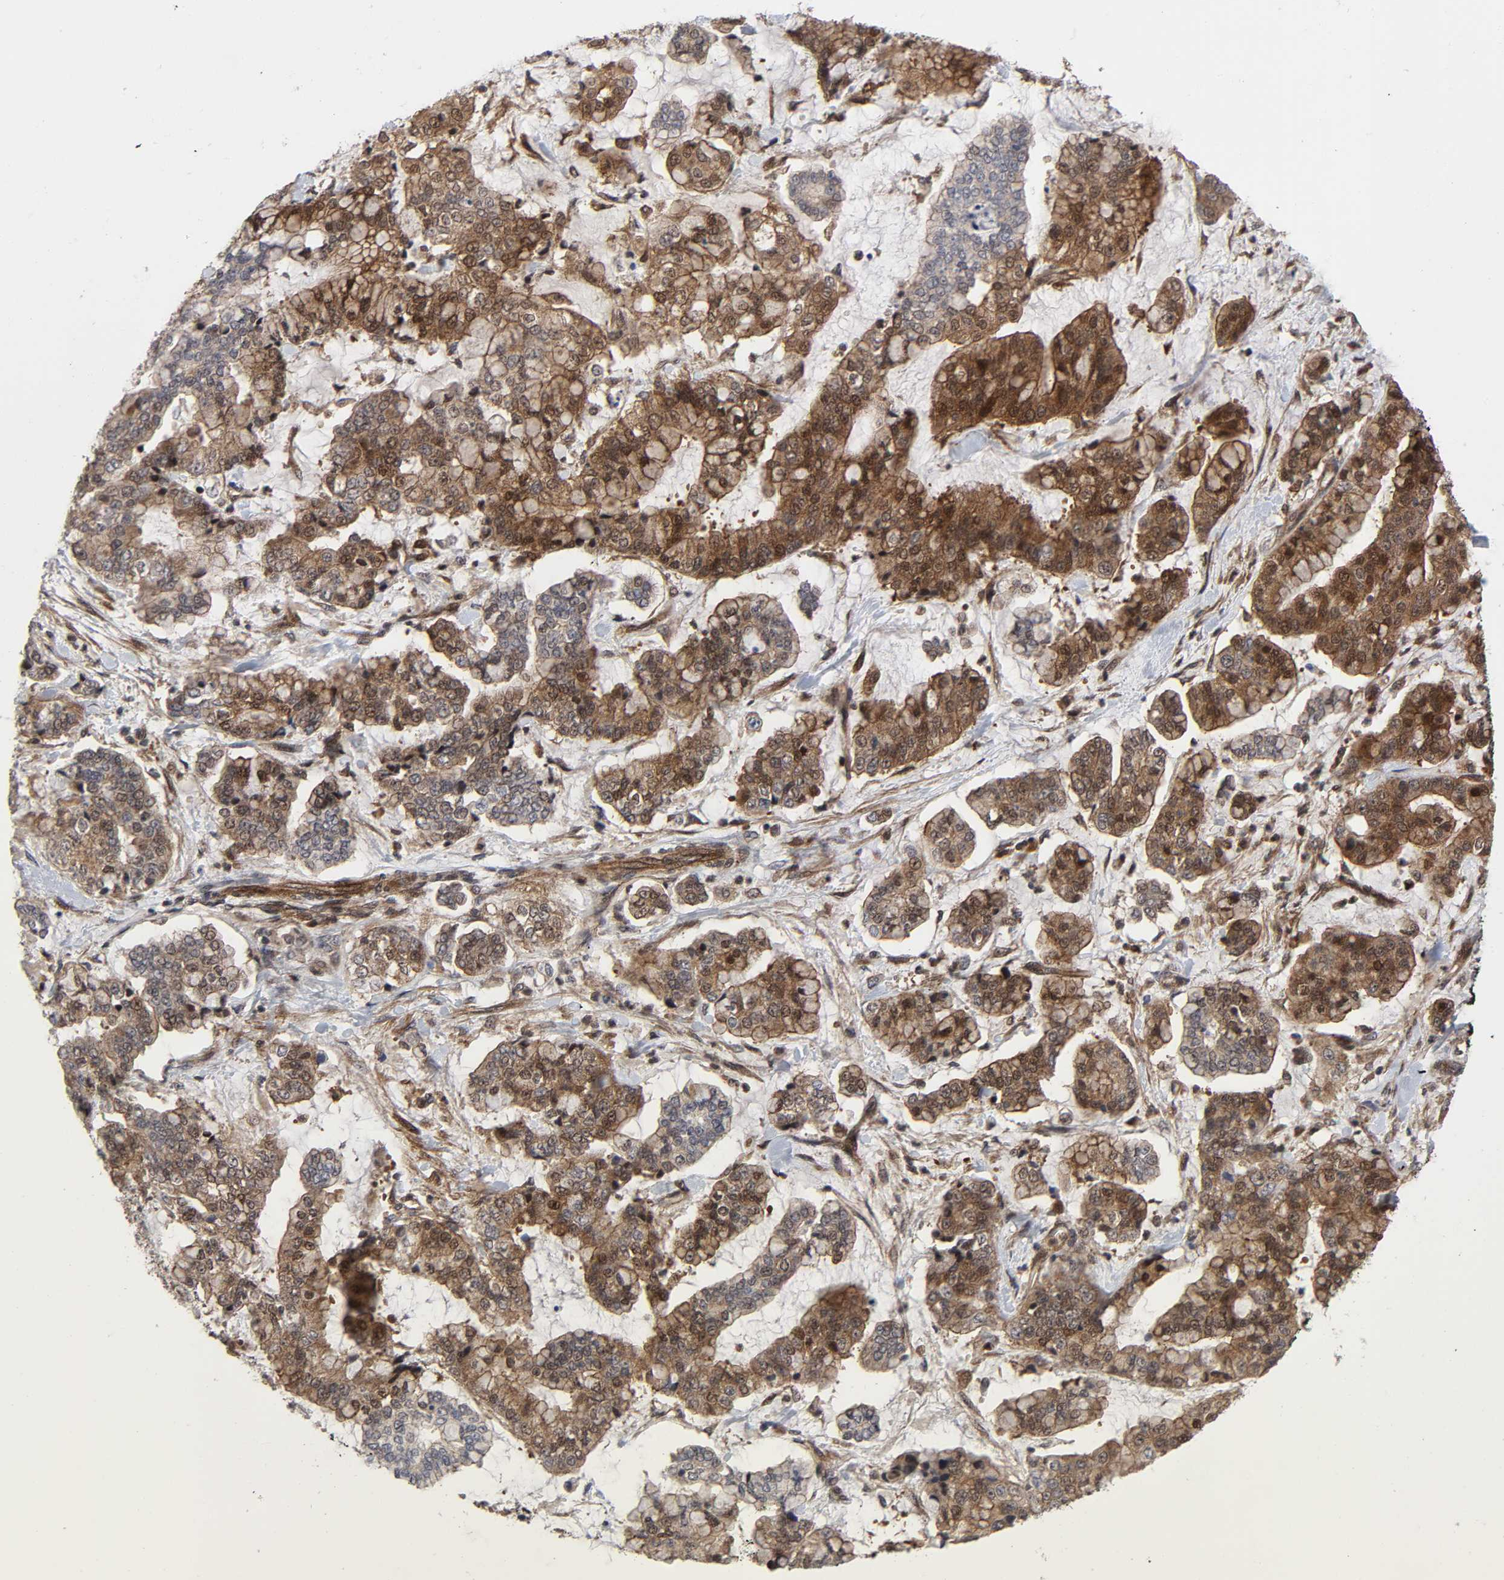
{"staining": {"intensity": "moderate", "quantity": ">75%", "location": "cytoplasmic/membranous,nuclear"}, "tissue": "stomach cancer", "cell_type": "Tumor cells", "image_type": "cancer", "snomed": [{"axis": "morphology", "description": "Normal tissue, NOS"}, {"axis": "morphology", "description": "Adenocarcinoma, NOS"}, {"axis": "topography", "description": "Stomach, upper"}, {"axis": "topography", "description": "Stomach"}], "caption": "Tumor cells demonstrate medium levels of moderate cytoplasmic/membranous and nuclear staining in about >75% of cells in adenocarcinoma (stomach).", "gene": "CASP9", "patient": {"sex": "male", "age": 76}}